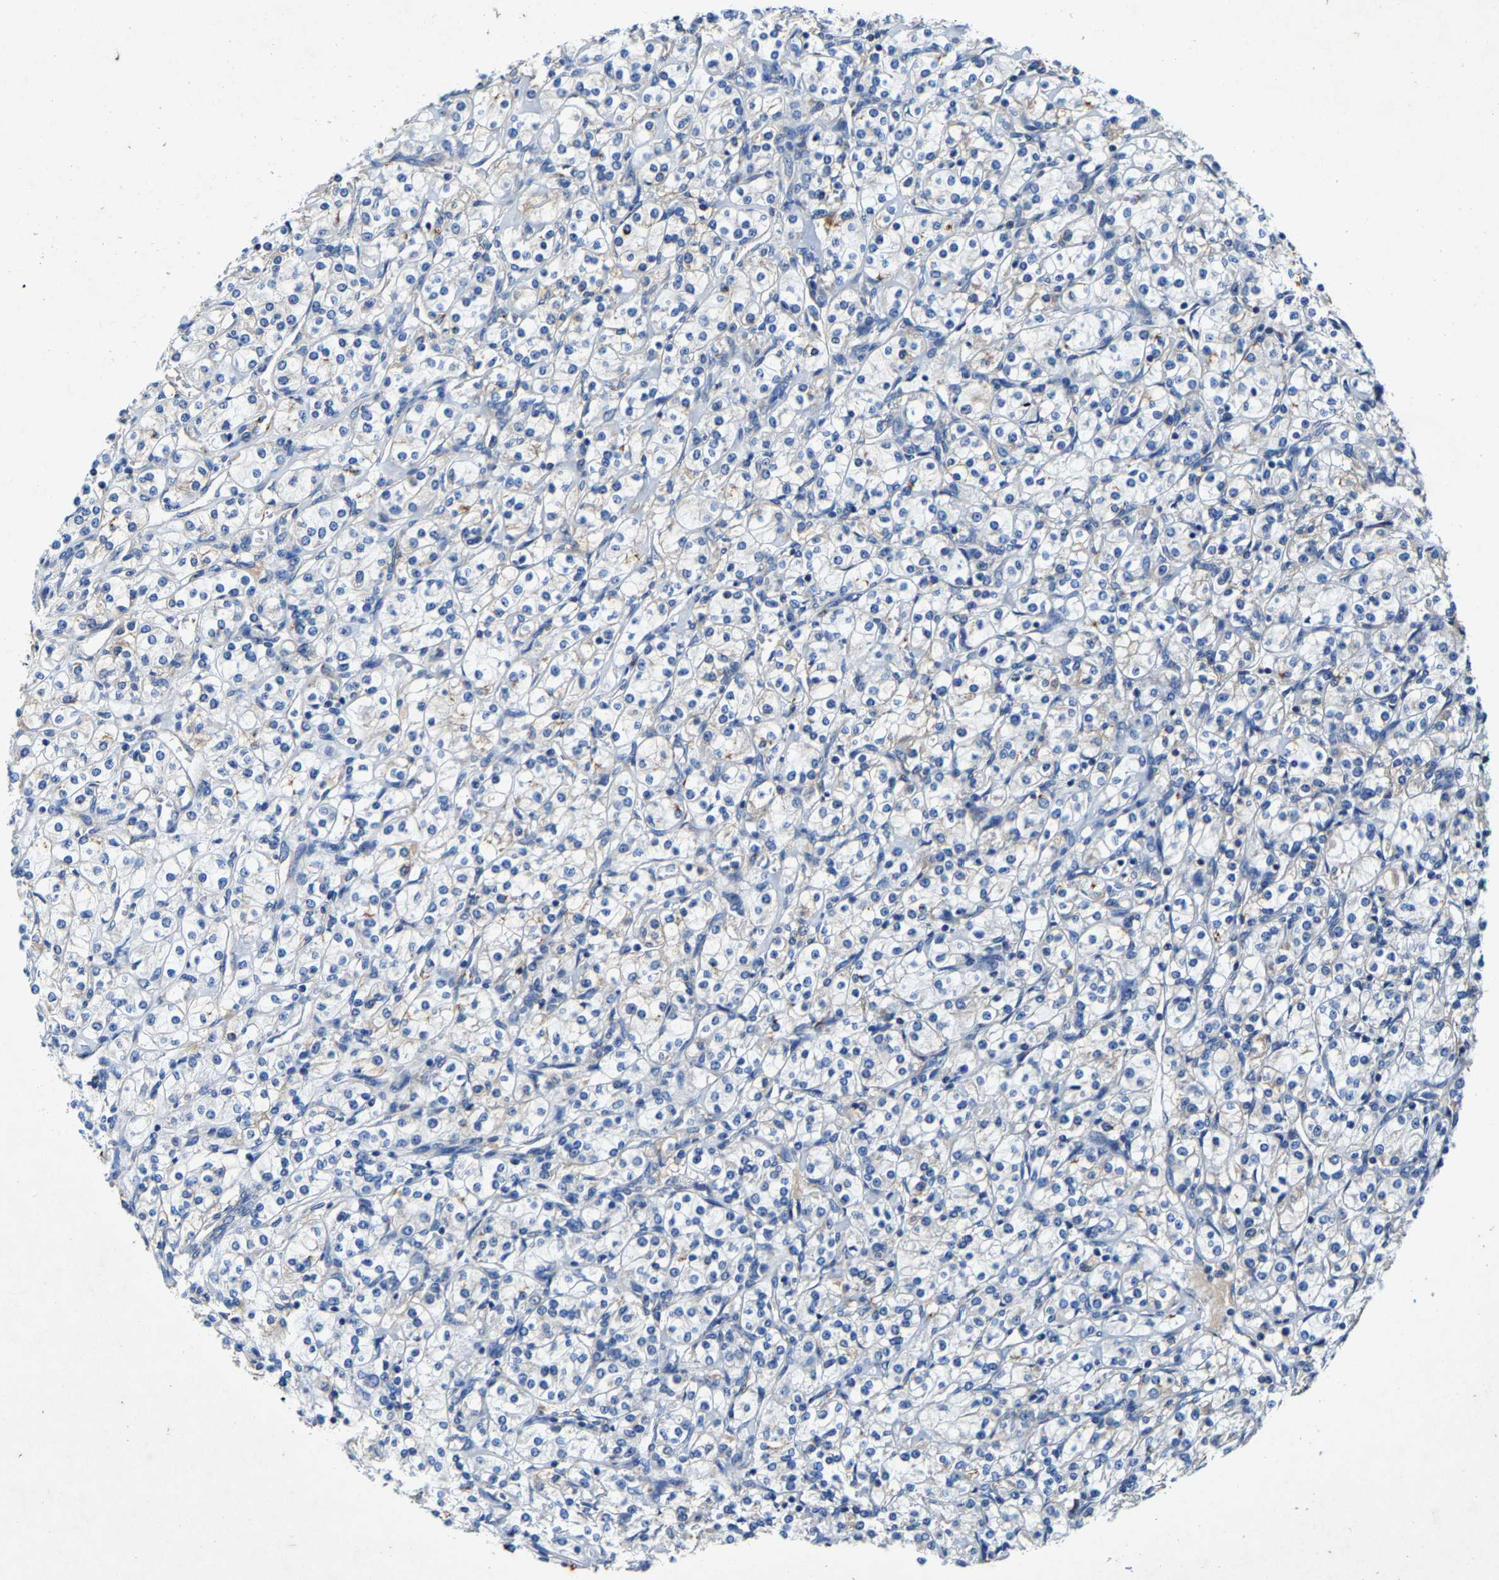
{"staining": {"intensity": "negative", "quantity": "none", "location": "none"}, "tissue": "renal cancer", "cell_type": "Tumor cells", "image_type": "cancer", "snomed": [{"axis": "morphology", "description": "Adenocarcinoma, NOS"}, {"axis": "topography", "description": "Kidney"}], "caption": "An image of human adenocarcinoma (renal) is negative for staining in tumor cells.", "gene": "SLC25A25", "patient": {"sex": "male", "age": 77}}